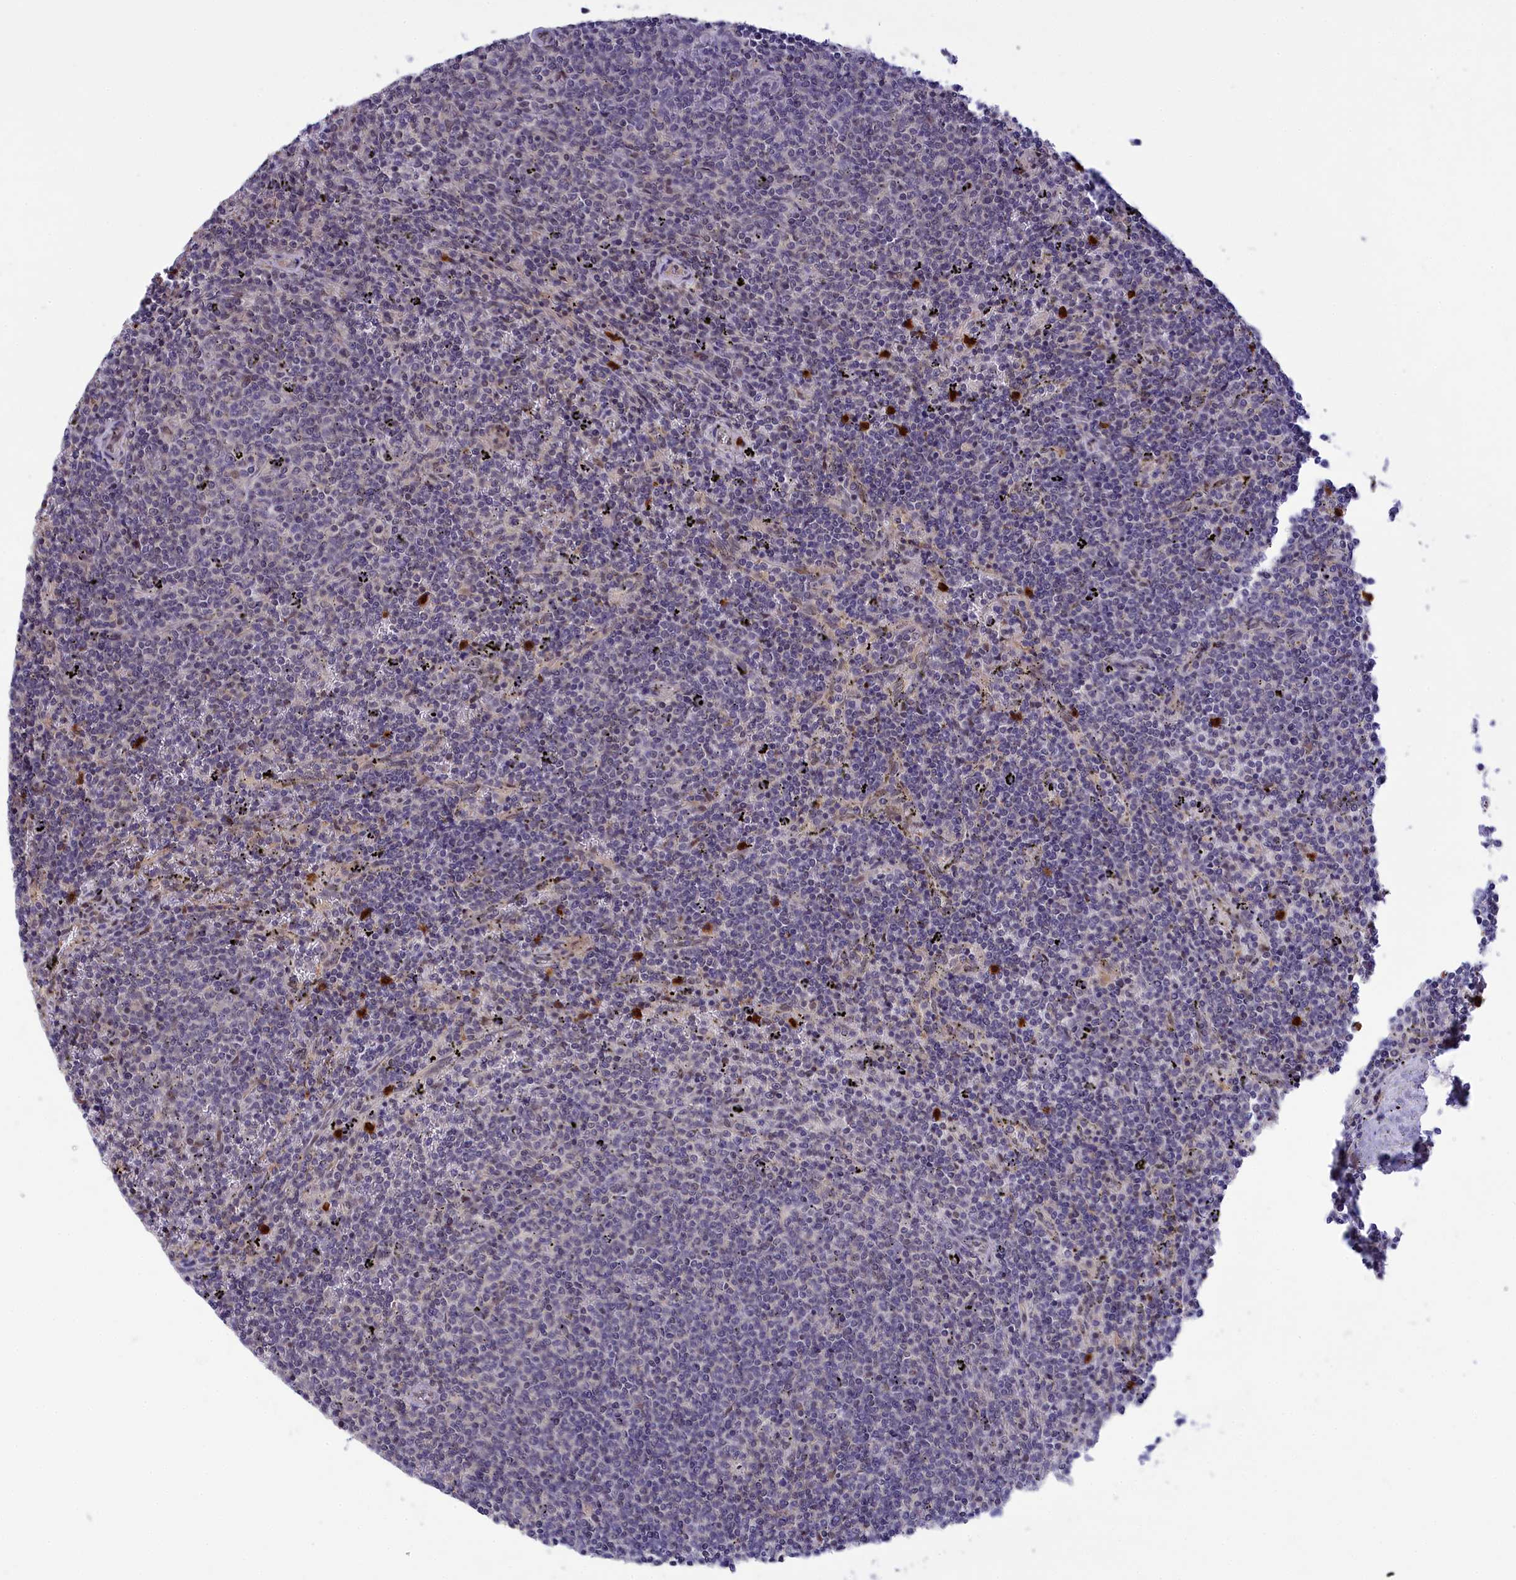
{"staining": {"intensity": "negative", "quantity": "none", "location": "none"}, "tissue": "lymphoma", "cell_type": "Tumor cells", "image_type": "cancer", "snomed": [{"axis": "morphology", "description": "Malignant lymphoma, non-Hodgkin's type, Low grade"}, {"axis": "topography", "description": "Spleen"}], "caption": "IHC histopathology image of human malignant lymphoma, non-Hodgkin's type (low-grade) stained for a protein (brown), which exhibits no staining in tumor cells. The staining is performed using DAB (3,3'-diaminobenzidine) brown chromogen with nuclei counter-stained in using hematoxylin.", "gene": "KCTD14", "patient": {"sex": "female", "age": 50}}